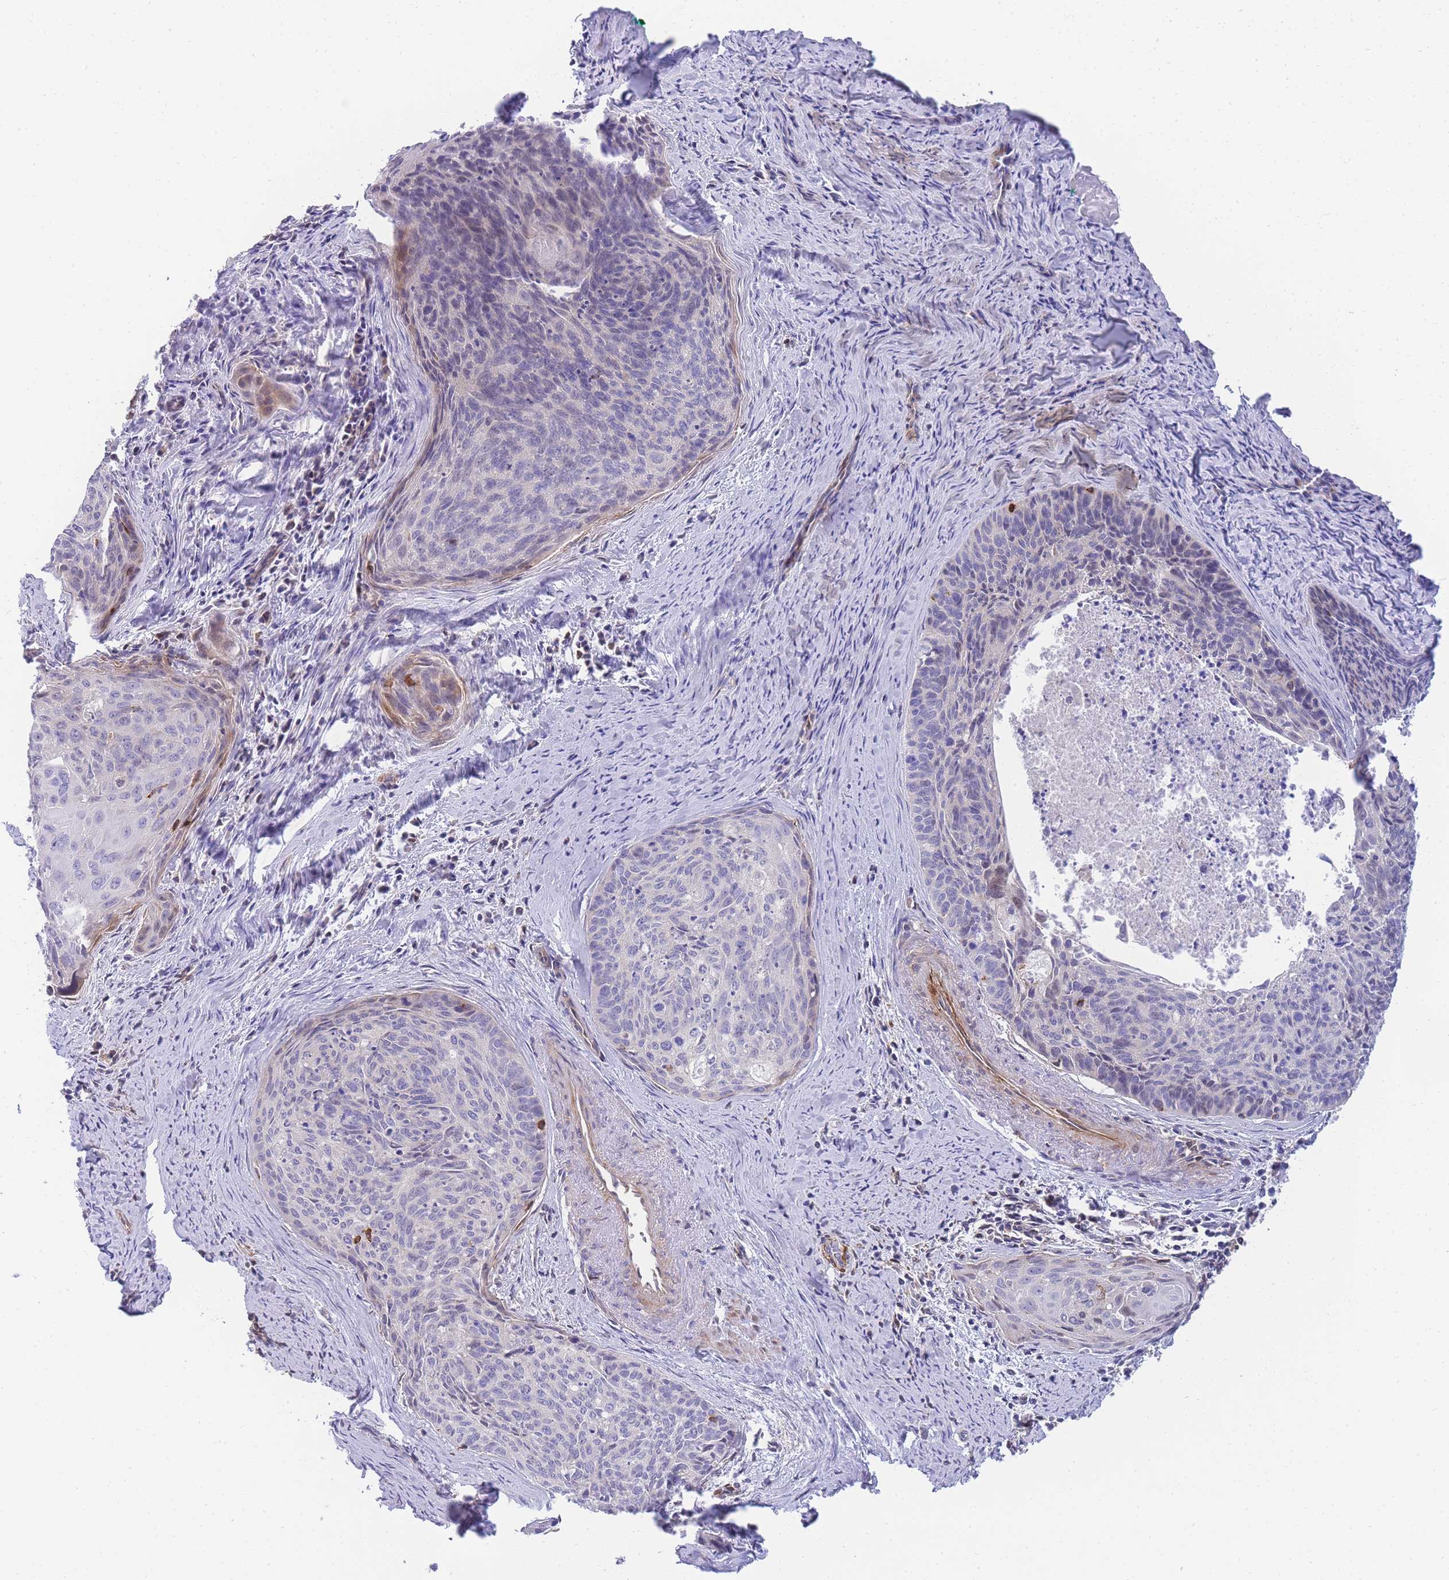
{"staining": {"intensity": "negative", "quantity": "none", "location": "none"}, "tissue": "cervical cancer", "cell_type": "Tumor cells", "image_type": "cancer", "snomed": [{"axis": "morphology", "description": "Squamous cell carcinoma, NOS"}, {"axis": "topography", "description": "Cervix"}], "caption": "Protein analysis of squamous cell carcinoma (cervical) exhibits no significant staining in tumor cells. (Immunohistochemistry (ihc), brightfield microscopy, high magnification).", "gene": "FBN3", "patient": {"sex": "female", "age": 55}}